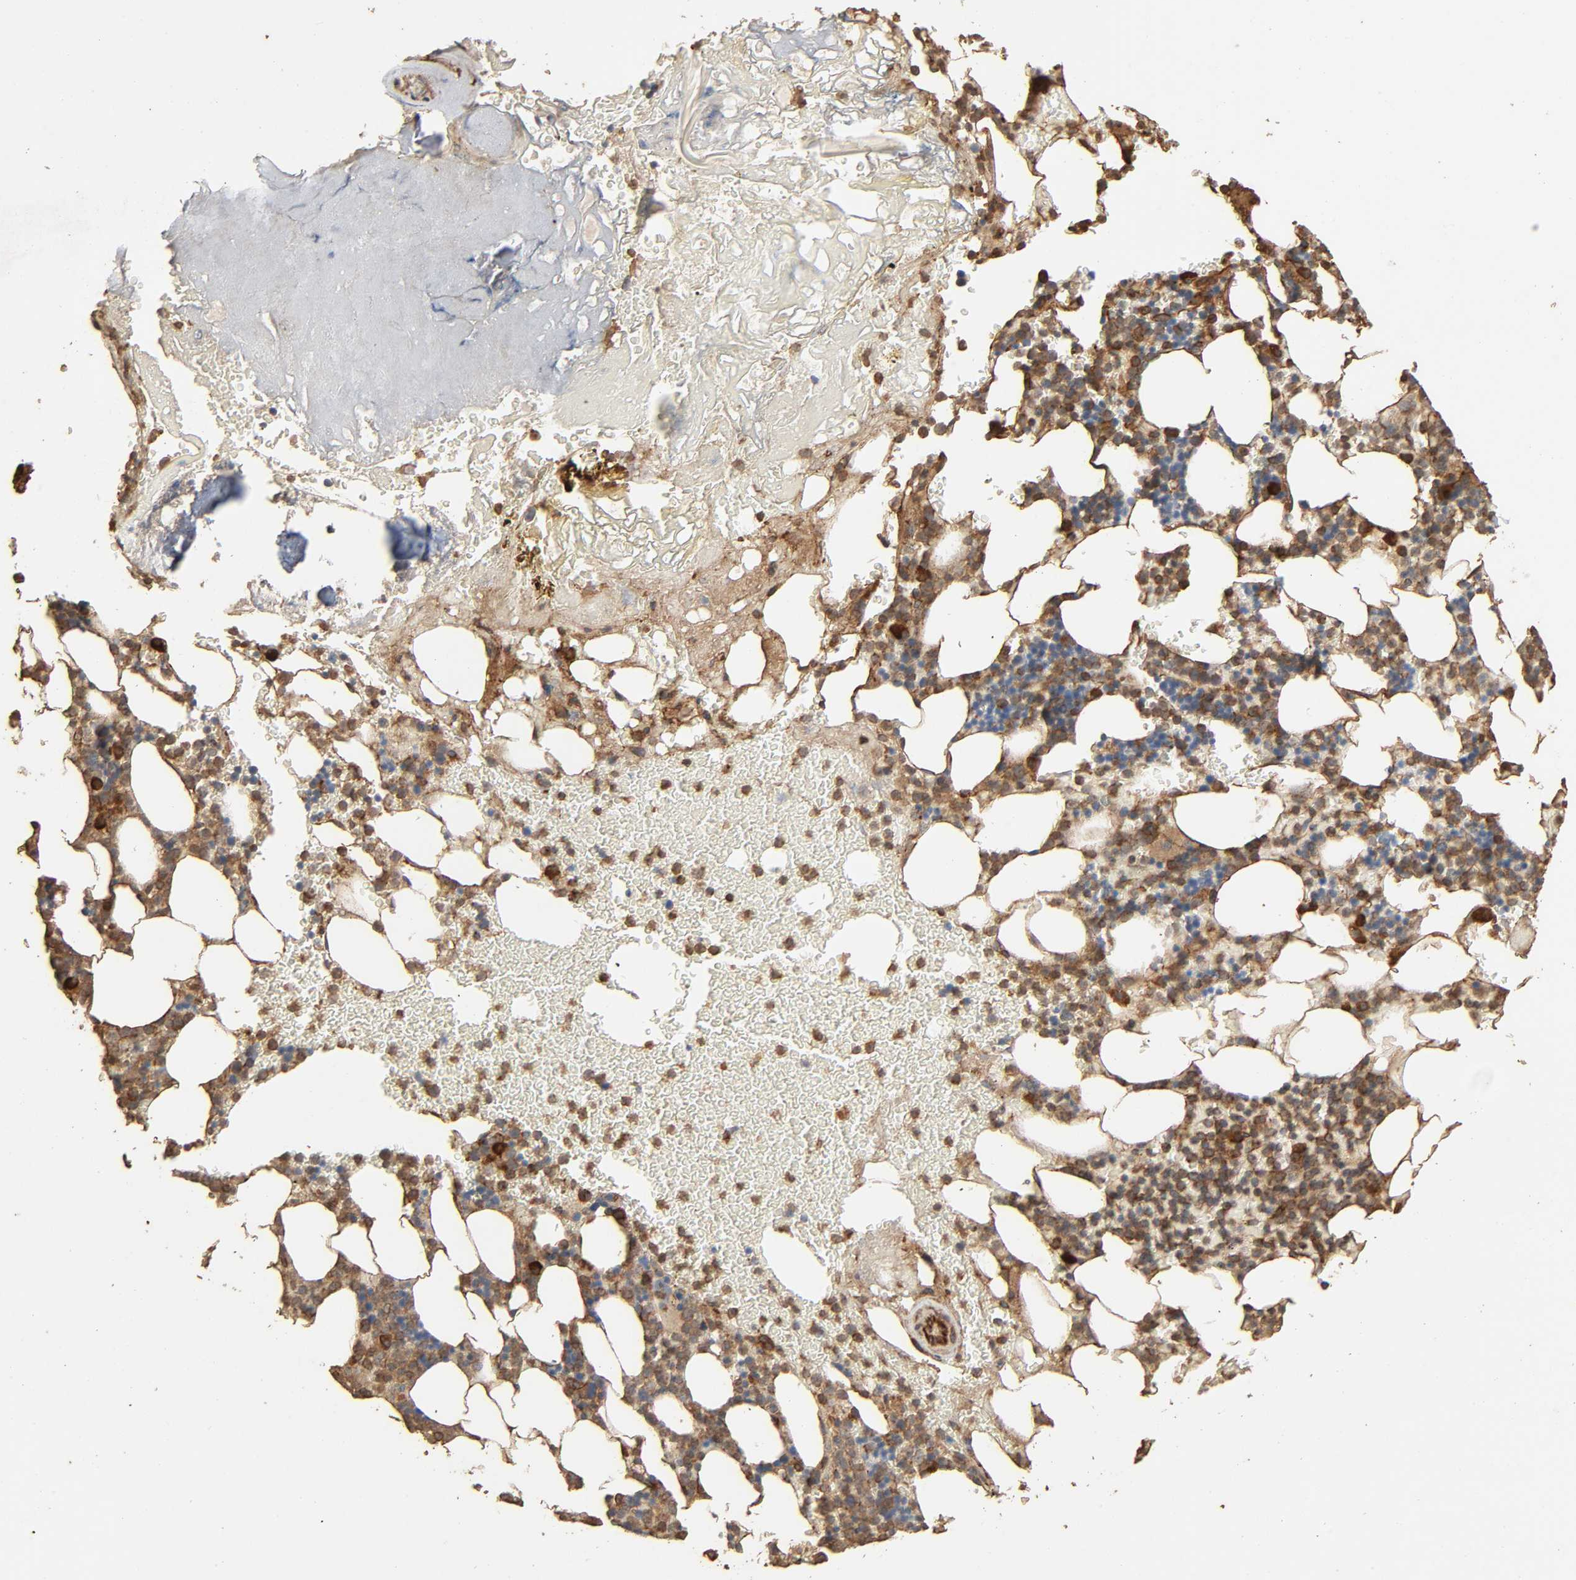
{"staining": {"intensity": "strong", "quantity": "25%-75%", "location": "cytoplasmic/membranous"}, "tissue": "bone marrow", "cell_type": "Hematopoietic cells", "image_type": "normal", "snomed": [{"axis": "morphology", "description": "Normal tissue, NOS"}, {"axis": "topography", "description": "Bone marrow"}], "caption": "DAB (3,3'-diaminobenzidine) immunohistochemical staining of benign bone marrow shows strong cytoplasmic/membranous protein staining in about 25%-75% of hematopoietic cells.", "gene": "RPS6KA6", "patient": {"sex": "female", "age": 73}}